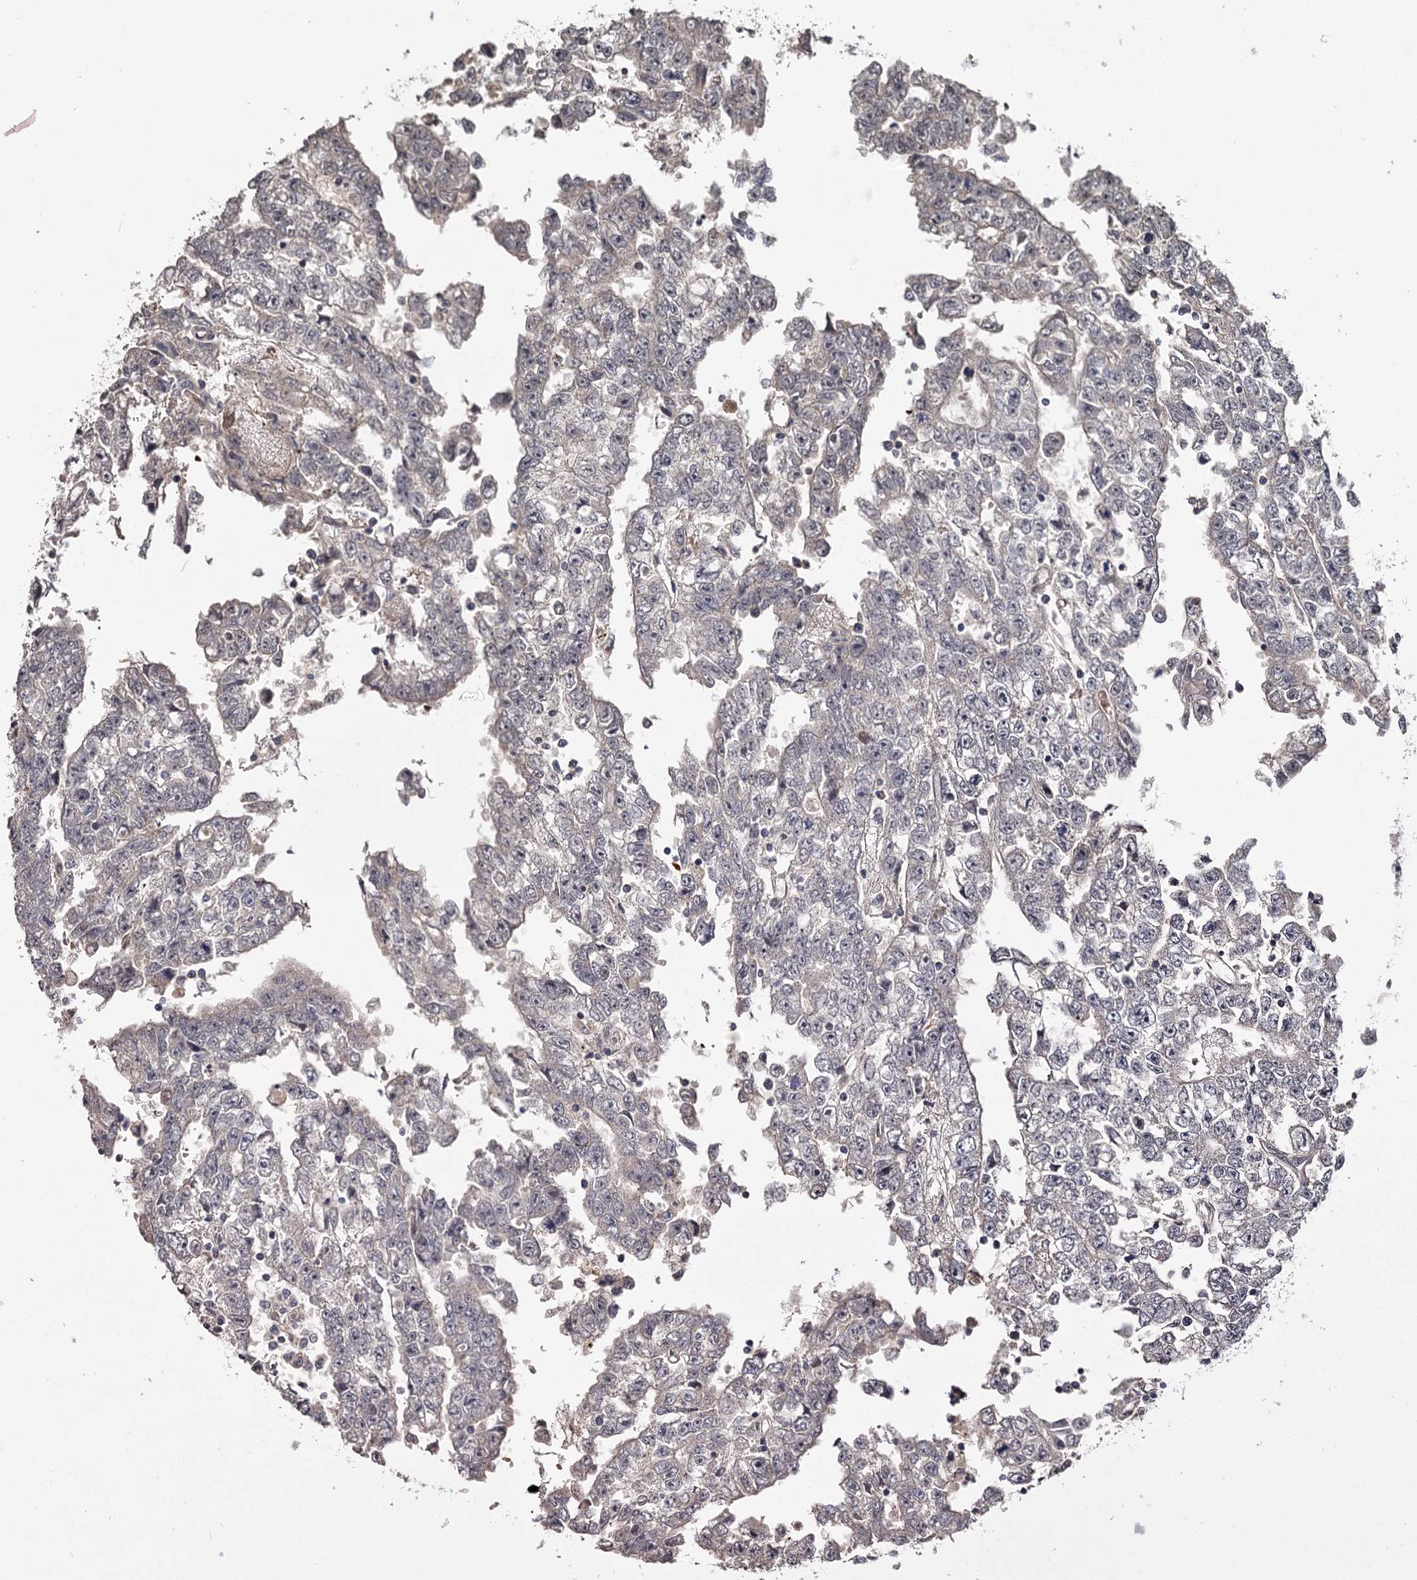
{"staining": {"intensity": "negative", "quantity": "none", "location": "none"}, "tissue": "testis cancer", "cell_type": "Tumor cells", "image_type": "cancer", "snomed": [{"axis": "morphology", "description": "Carcinoma, Embryonal, NOS"}, {"axis": "topography", "description": "Testis"}], "caption": "Tumor cells are negative for brown protein staining in testis cancer (embryonal carcinoma).", "gene": "RNF44", "patient": {"sex": "male", "age": 25}}